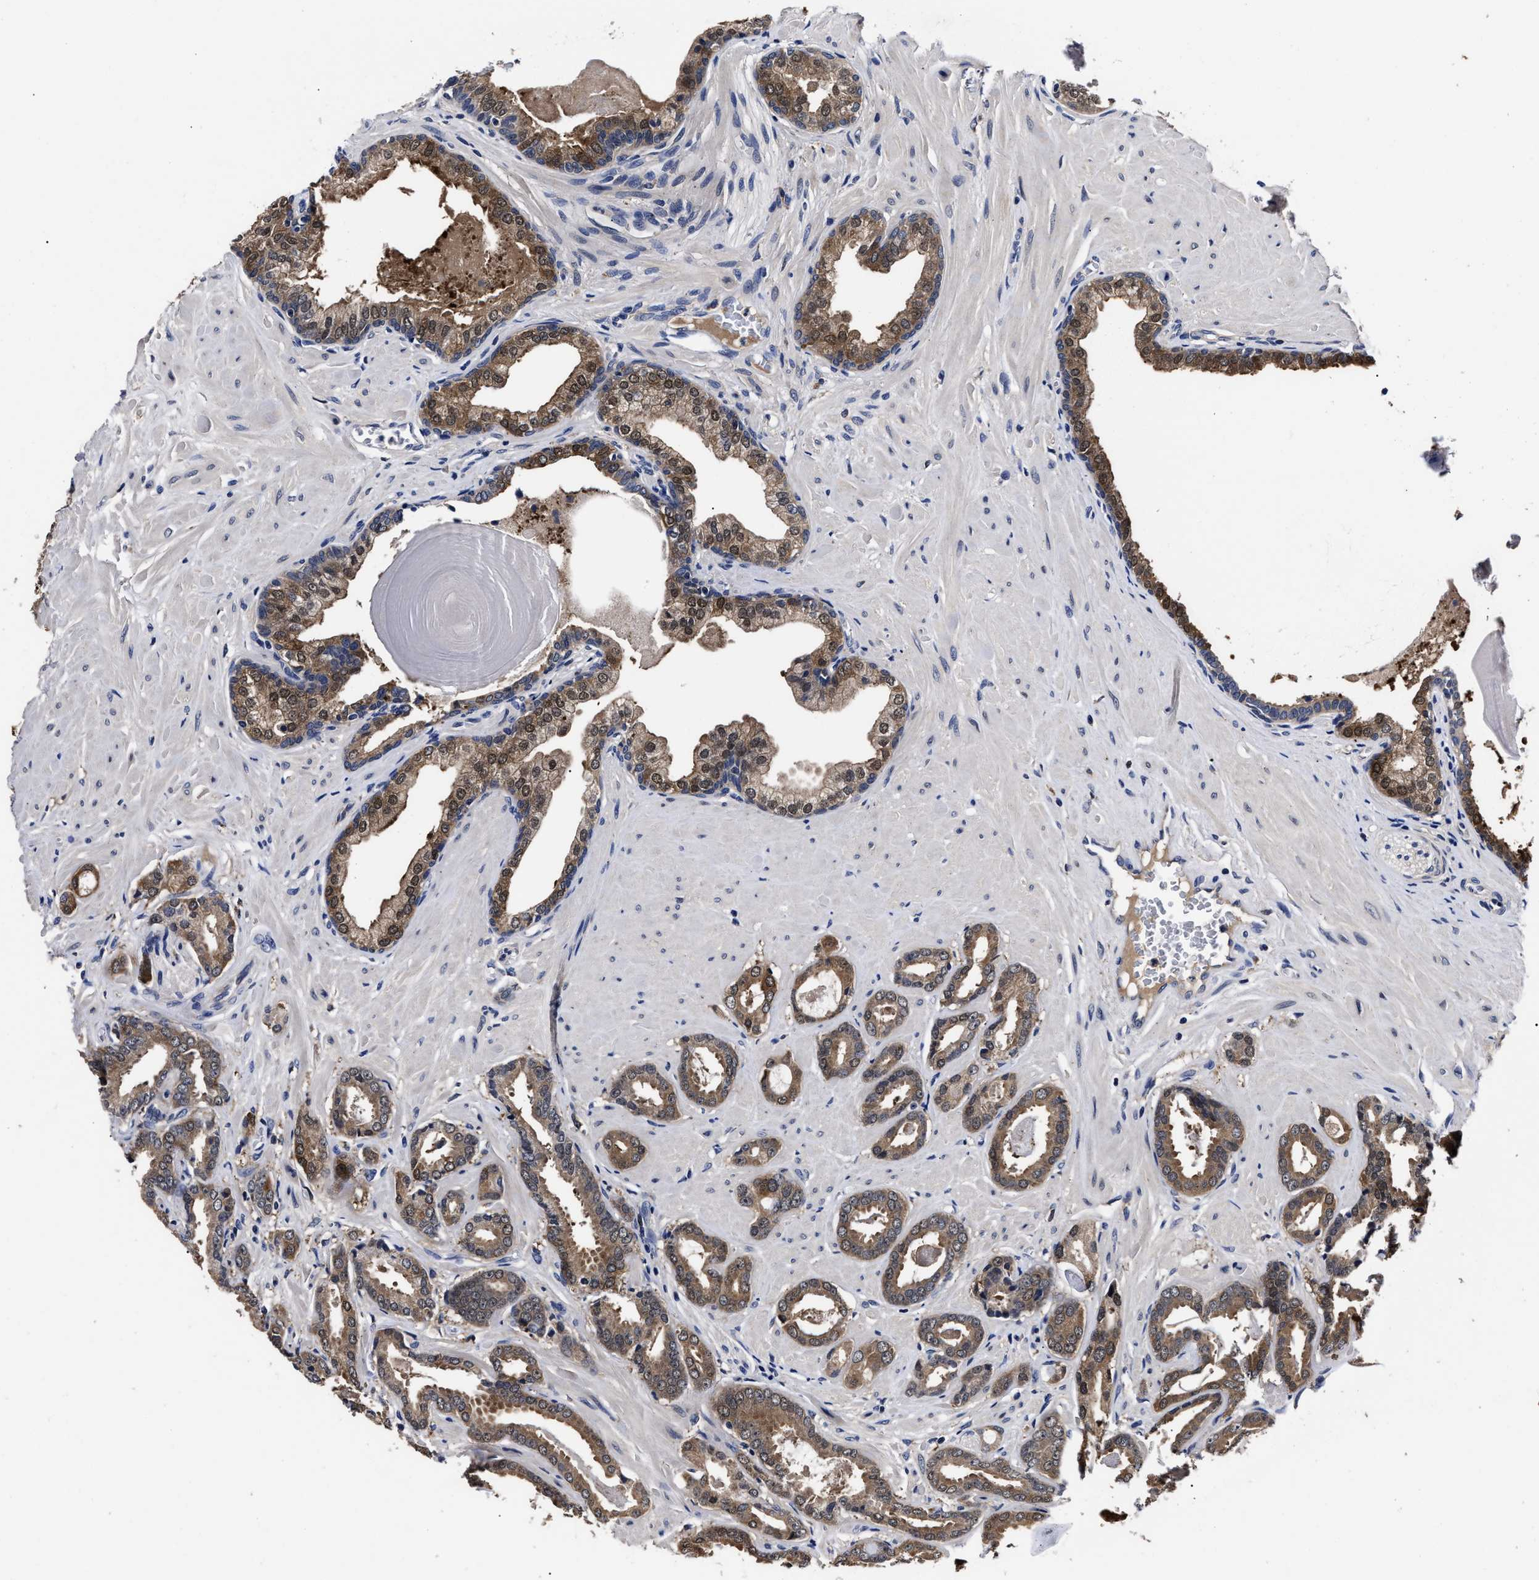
{"staining": {"intensity": "moderate", "quantity": ">75%", "location": "cytoplasmic/membranous"}, "tissue": "prostate cancer", "cell_type": "Tumor cells", "image_type": "cancer", "snomed": [{"axis": "morphology", "description": "Adenocarcinoma, Low grade"}, {"axis": "topography", "description": "Prostate"}], "caption": "Human prostate cancer stained with a brown dye reveals moderate cytoplasmic/membranous positive positivity in approximately >75% of tumor cells.", "gene": "SOCS5", "patient": {"sex": "male", "age": 53}}